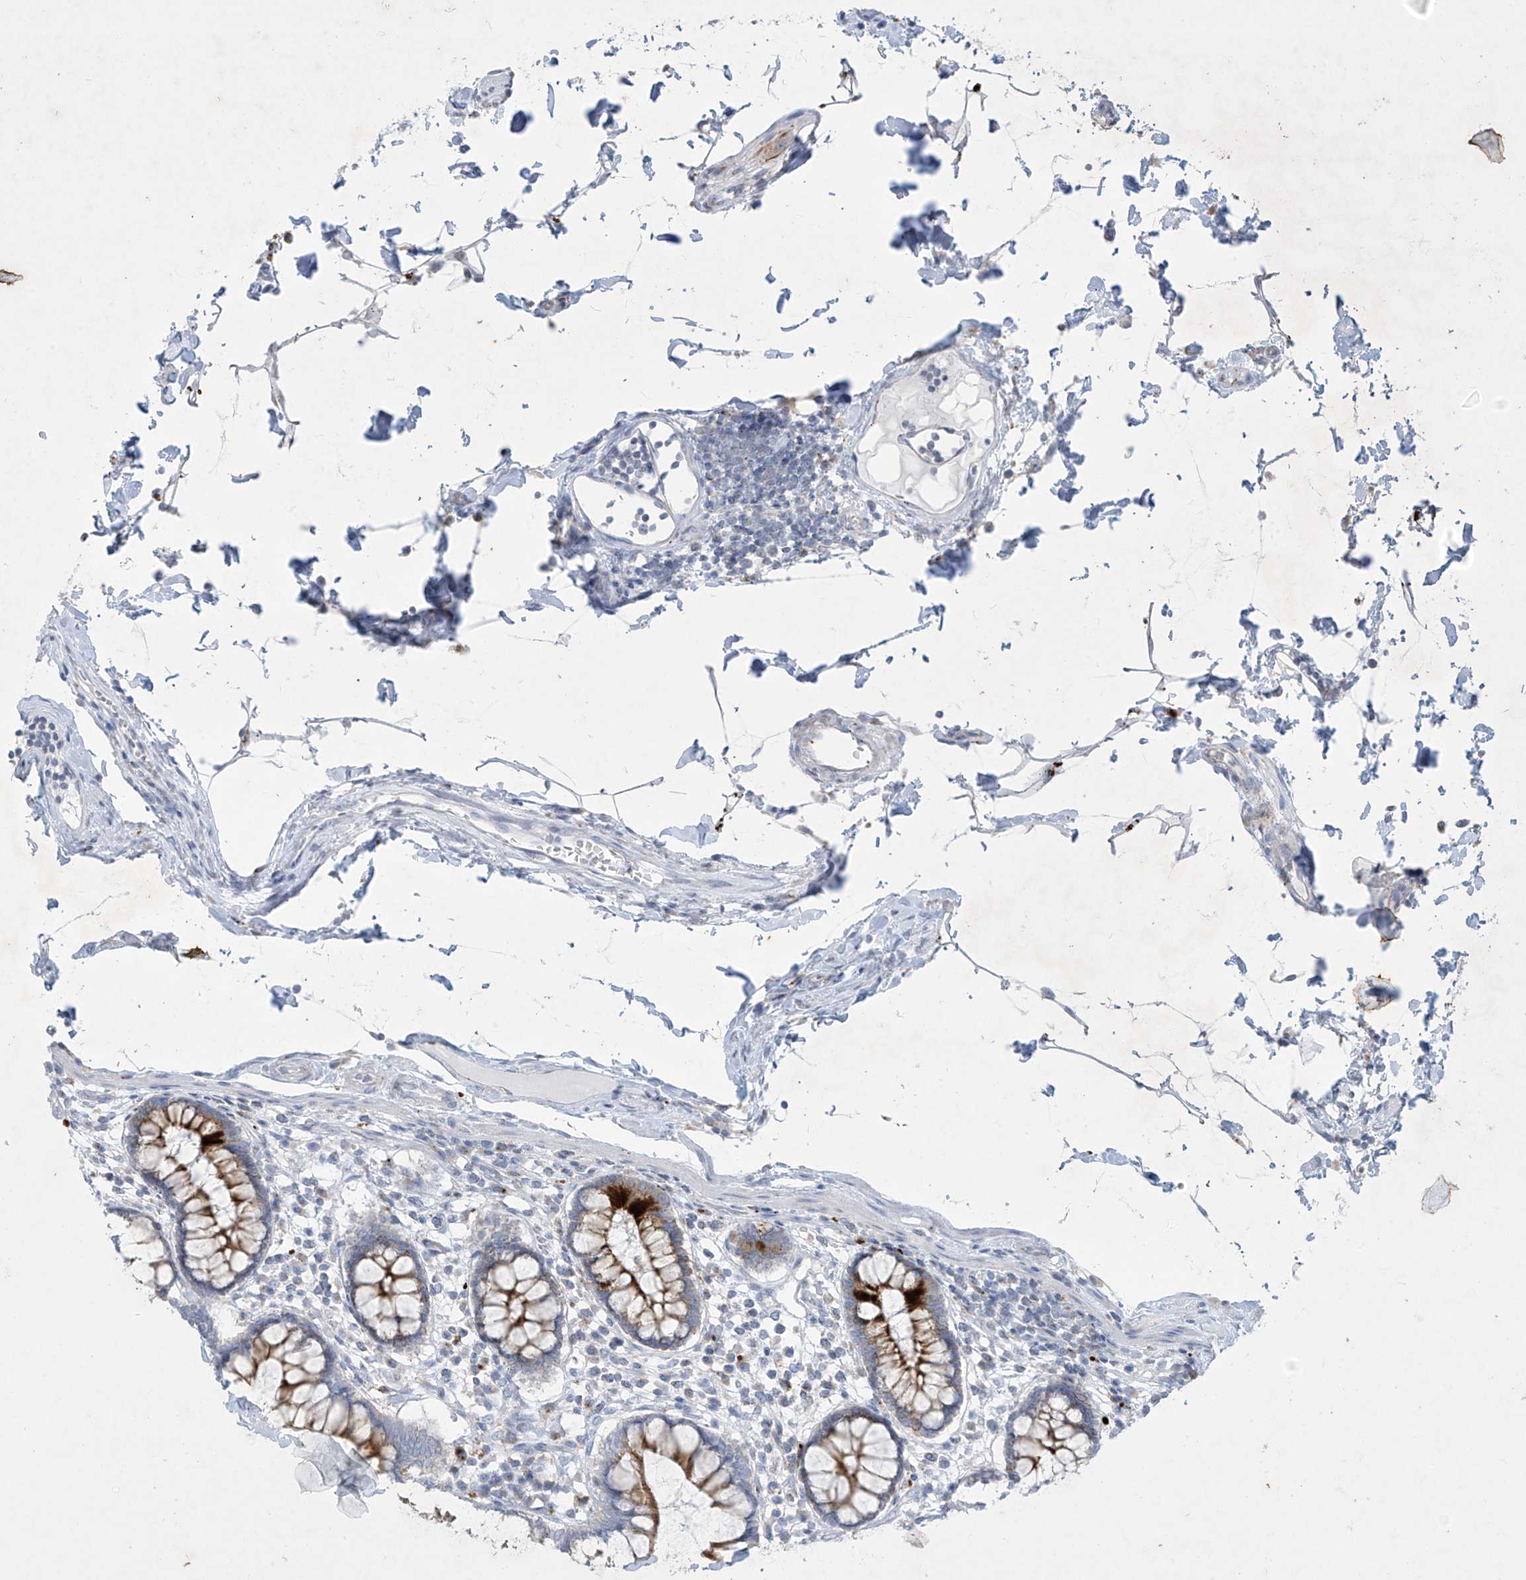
{"staining": {"intensity": "negative", "quantity": "none", "location": "none"}, "tissue": "colon", "cell_type": "Endothelial cells", "image_type": "normal", "snomed": [{"axis": "morphology", "description": "Normal tissue, NOS"}, {"axis": "topography", "description": "Colon"}], "caption": "Human colon stained for a protein using IHC displays no expression in endothelial cells.", "gene": "GPR137C", "patient": {"sex": "female", "age": 79}}